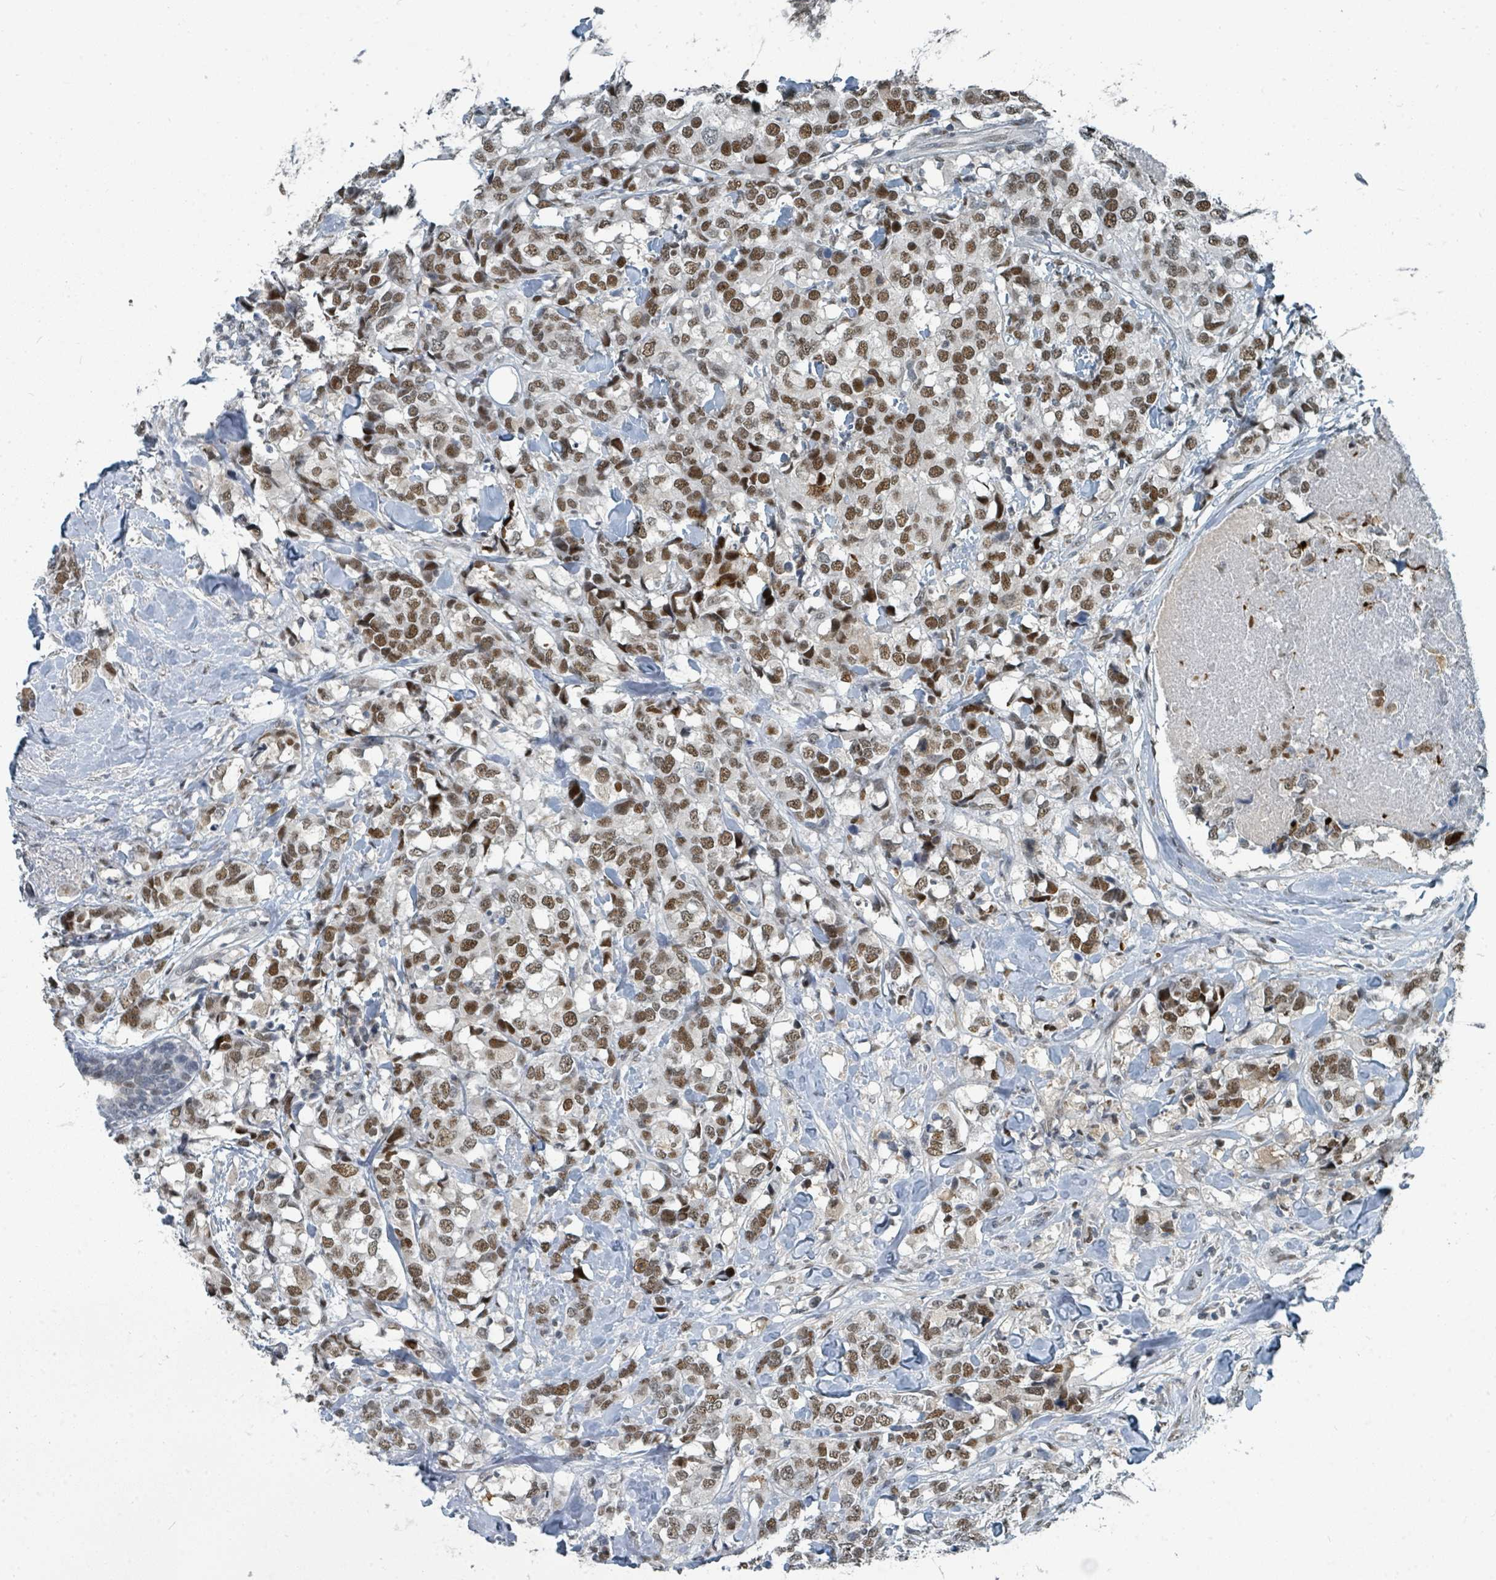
{"staining": {"intensity": "moderate", "quantity": ">75%", "location": "nuclear"}, "tissue": "breast cancer", "cell_type": "Tumor cells", "image_type": "cancer", "snomed": [{"axis": "morphology", "description": "Lobular carcinoma"}, {"axis": "topography", "description": "Breast"}], "caption": "An image showing moderate nuclear expression in approximately >75% of tumor cells in breast cancer (lobular carcinoma), as visualized by brown immunohistochemical staining.", "gene": "UCK1", "patient": {"sex": "female", "age": 59}}